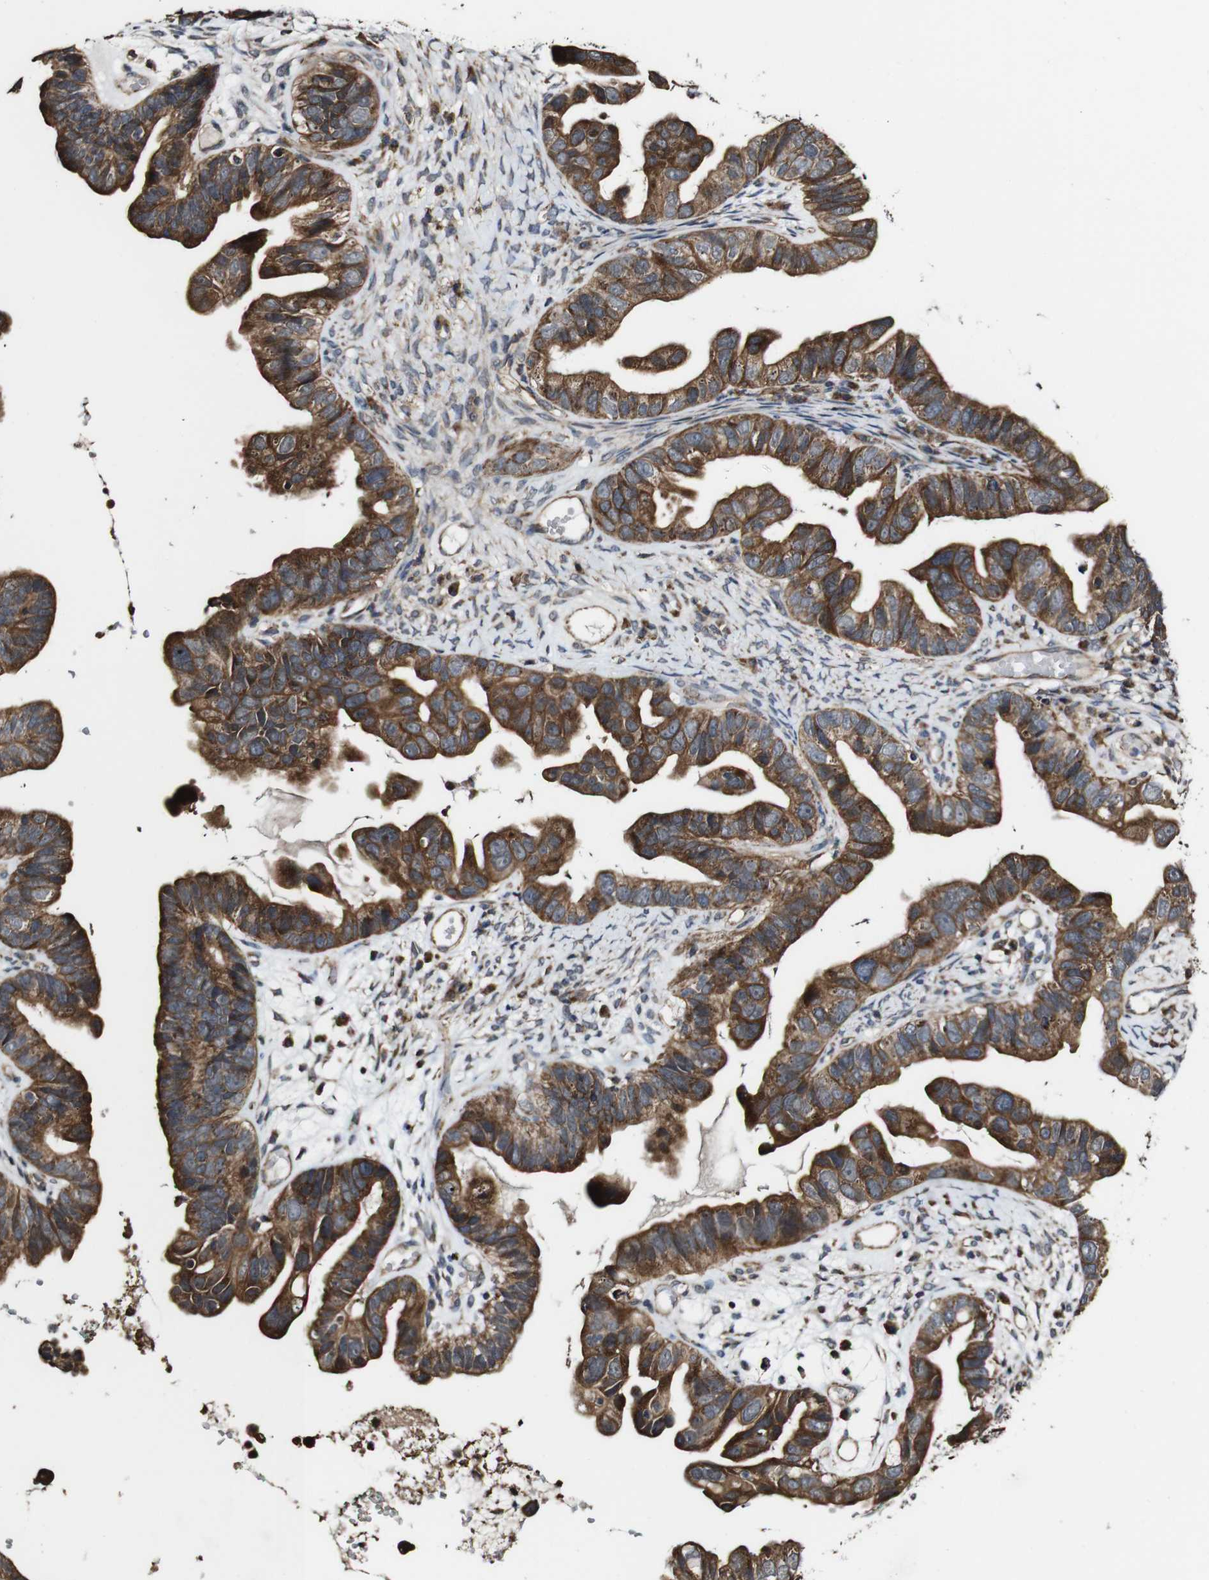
{"staining": {"intensity": "strong", "quantity": ">75%", "location": "cytoplasmic/membranous"}, "tissue": "ovarian cancer", "cell_type": "Tumor cells", "image_type": "cancer", "snomed": [{"axis": "morphology", "description": "Cystadenocarcinoma, serous, NOS"}, {"axis": "topography", "description": "Ovary"}], "caption": "DAB (3,3'-diaminobenzidine) immunohistochemical staining of ovarian cancer shows strong cytoplasmic/membranous protein expression in approximately >75% of tumor cells.", "gene": "BTN3A3", "patient": {"sex": "female", "age": 56}}